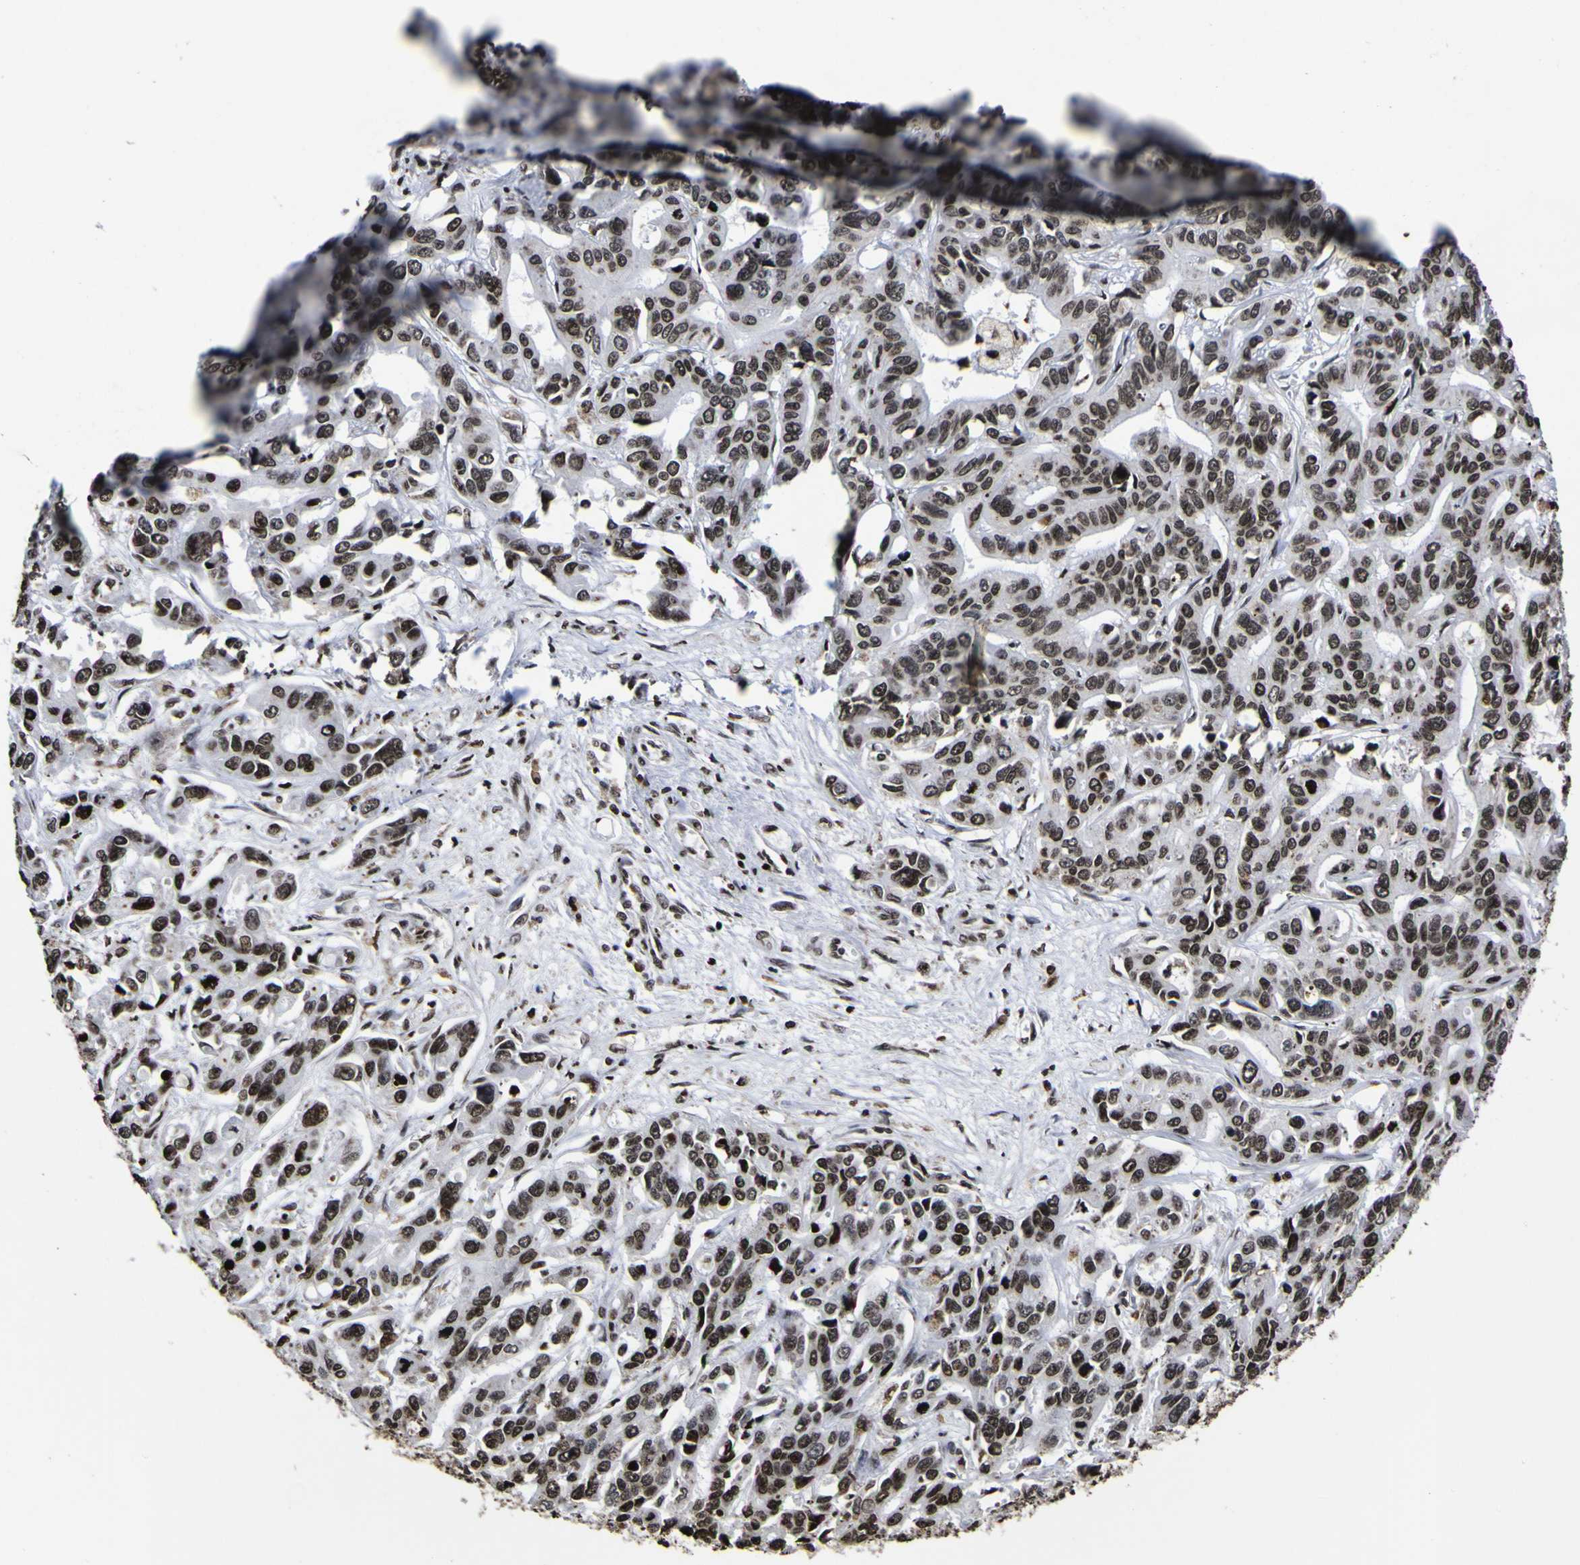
{"staining": {"intensity": "strong", "quantity": ">75%", "location": "nuclear"}, "tissue": "liver cancer", "cell_type": "Tumor cells", "image_type": "cancer", "snomed": [{"axis": "morphology", "description": "Cholangiocarcinoma"}, {"axis": "topography", "description": "Liver"}], "caption": "Tumor cells exhibit high levels of strong nuclear positivity in about >75% of cells in human liver cancer (cholangiocarcinoma).", "gene": "PIAS1", "patient": {"sex": "female", "age": 65}}